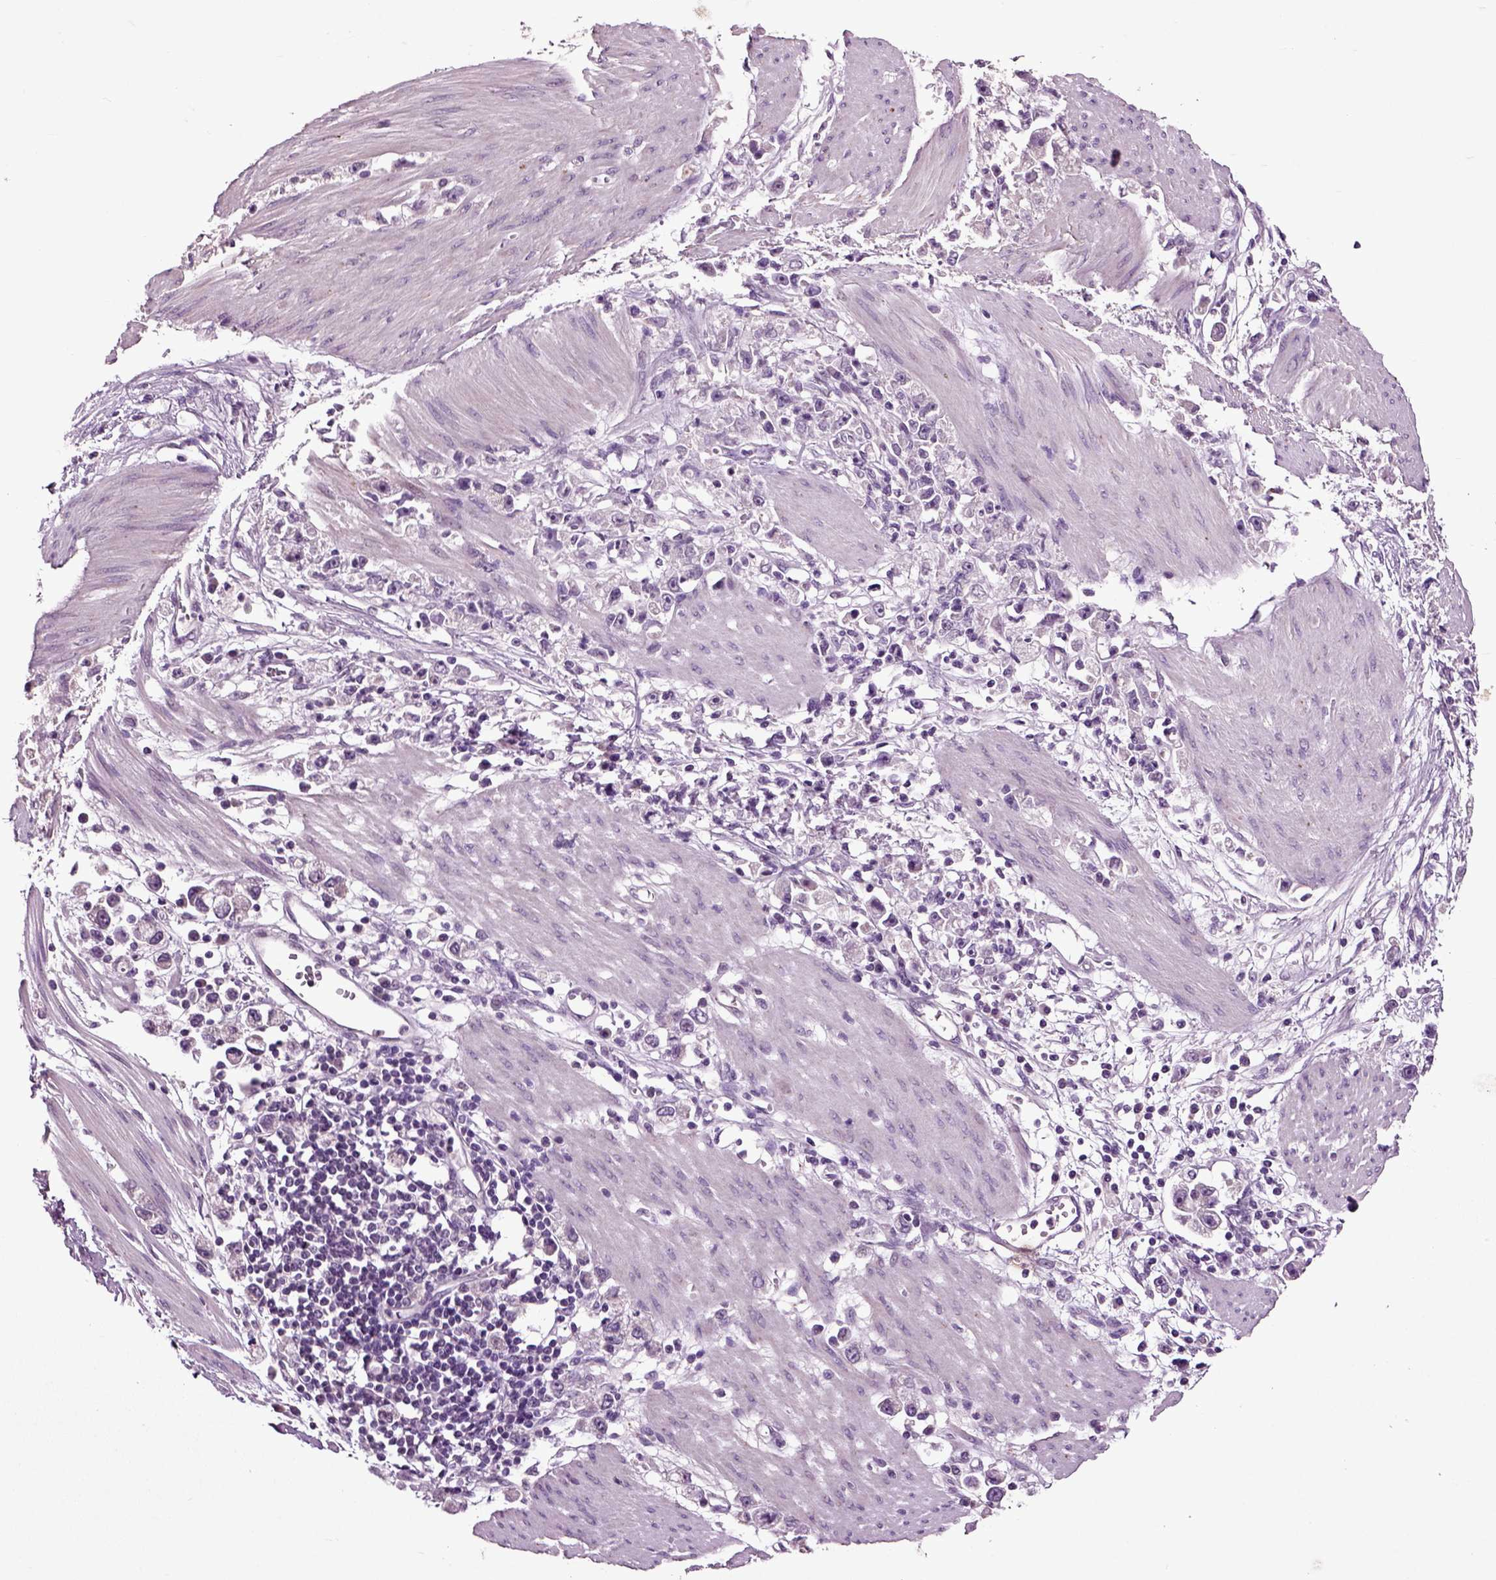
{"staining": {"intensity": "negative", "quantity": "none", "location": "none"}, "tissue": "stomach cancer", "cell_type": "Tumor cells", "image_type": "cancer", "snomed": [{"axis": "morphology", "description": "Adenocarcinoma, NOS"}, {"axis": "topography", "description": "Stomach"}], "caption": "High magnification brightfield microscopy of stomach cancer stained with DAB (3,3'-diaminobenzidine) (brown) and counterstained with hematoxylin (blue): tumor cells show no significant positivity.", "gene": "CRHR1", "patient": {"sex": "female", "age": 59}}